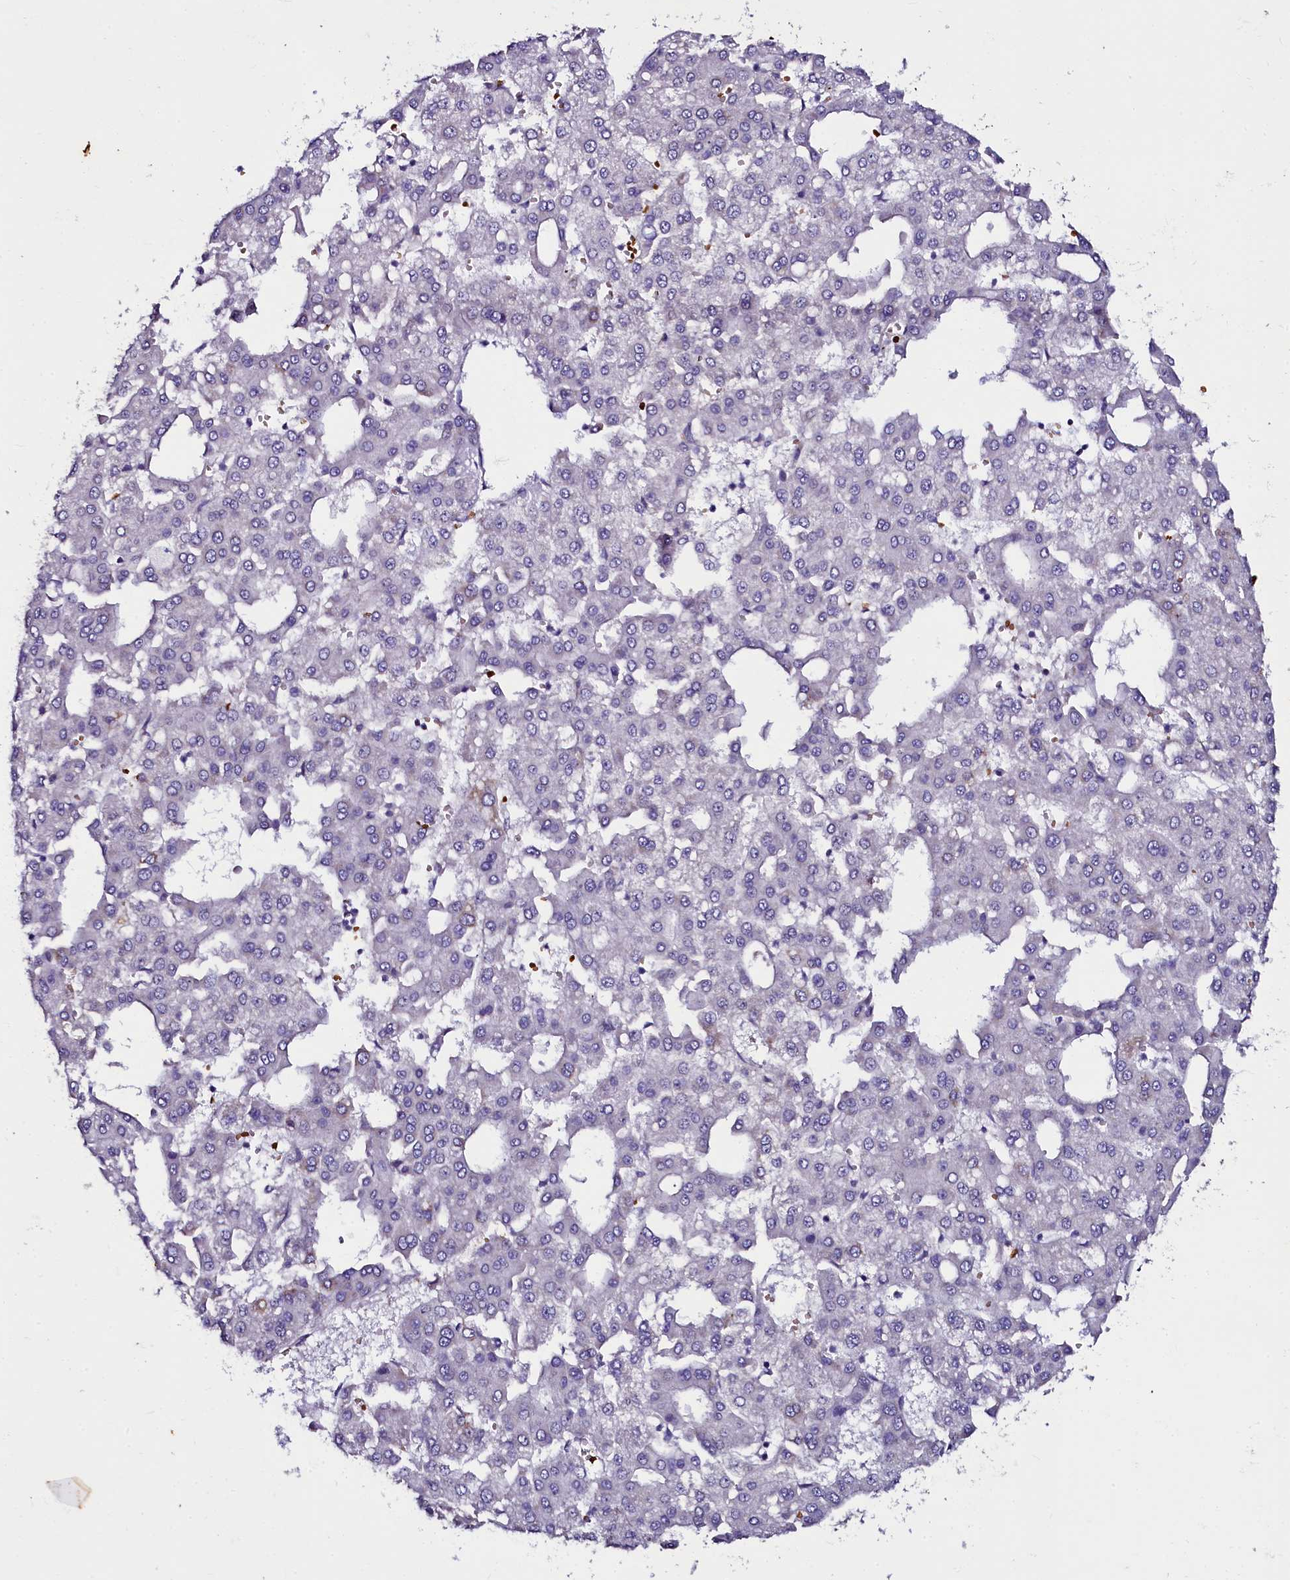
{"staining": {"intensity": "negative", "quantity": "none", "location": "none"}, "tissue": "liver cancer", "cell_type": "Tumor cells", "image_type": "cancer", "snomed": [{"axis": "morphology", "description": "Carcinoma, Hepatocellular, NOS"}, {"axis": "topography", "description": "Liver"}], "caption": "Tumor cells are negative for protein expression in human liver hepatocellular carcinoma.", "gene": "CTDSPL2", "patient": {"sex": "male", "age": 47}}